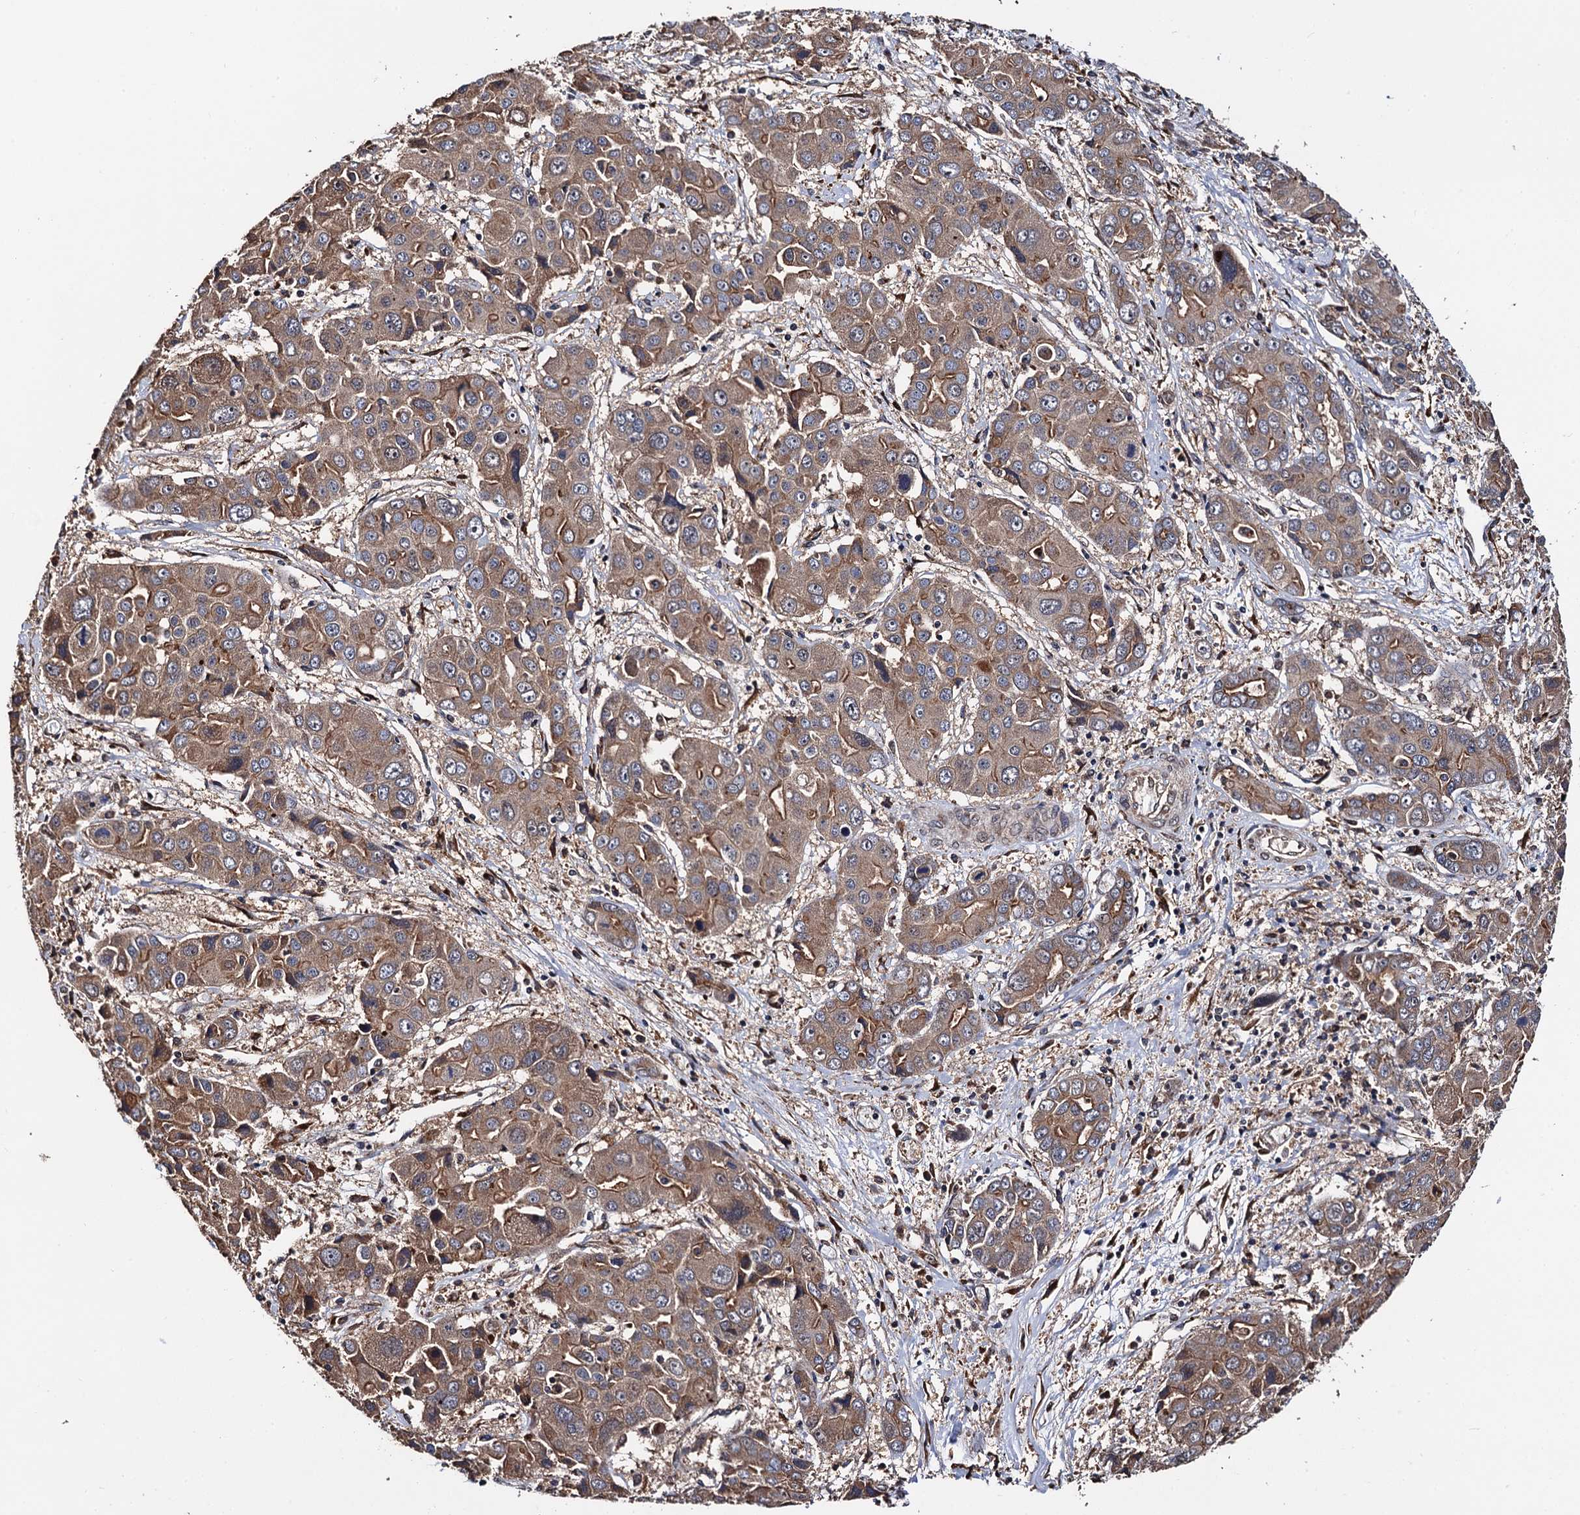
{"staining": {"intensity": "moderate", "quantity": ">75%", "location": "cytoplasmic/membranous"}, "tissue": "liver cancer", "cell_type": "Tumor cells", "image_type": "cancer", "snomed": [{"axis": "morphology", "description": "Cholangiocarcinoma"}, {"axis": "topography", "description": "Liver"}], "caption": "The image shows staining of liver cancer, revealing moderate cytoplasmic/membranous protein expression (brown color) within tumor cells. (DAB (3,3'-diaminobenzidine) = brown stain, brightfield microscopy at high magnification).", "gene": "MIER2", "patient": {"sex": "male", "age": 67}}